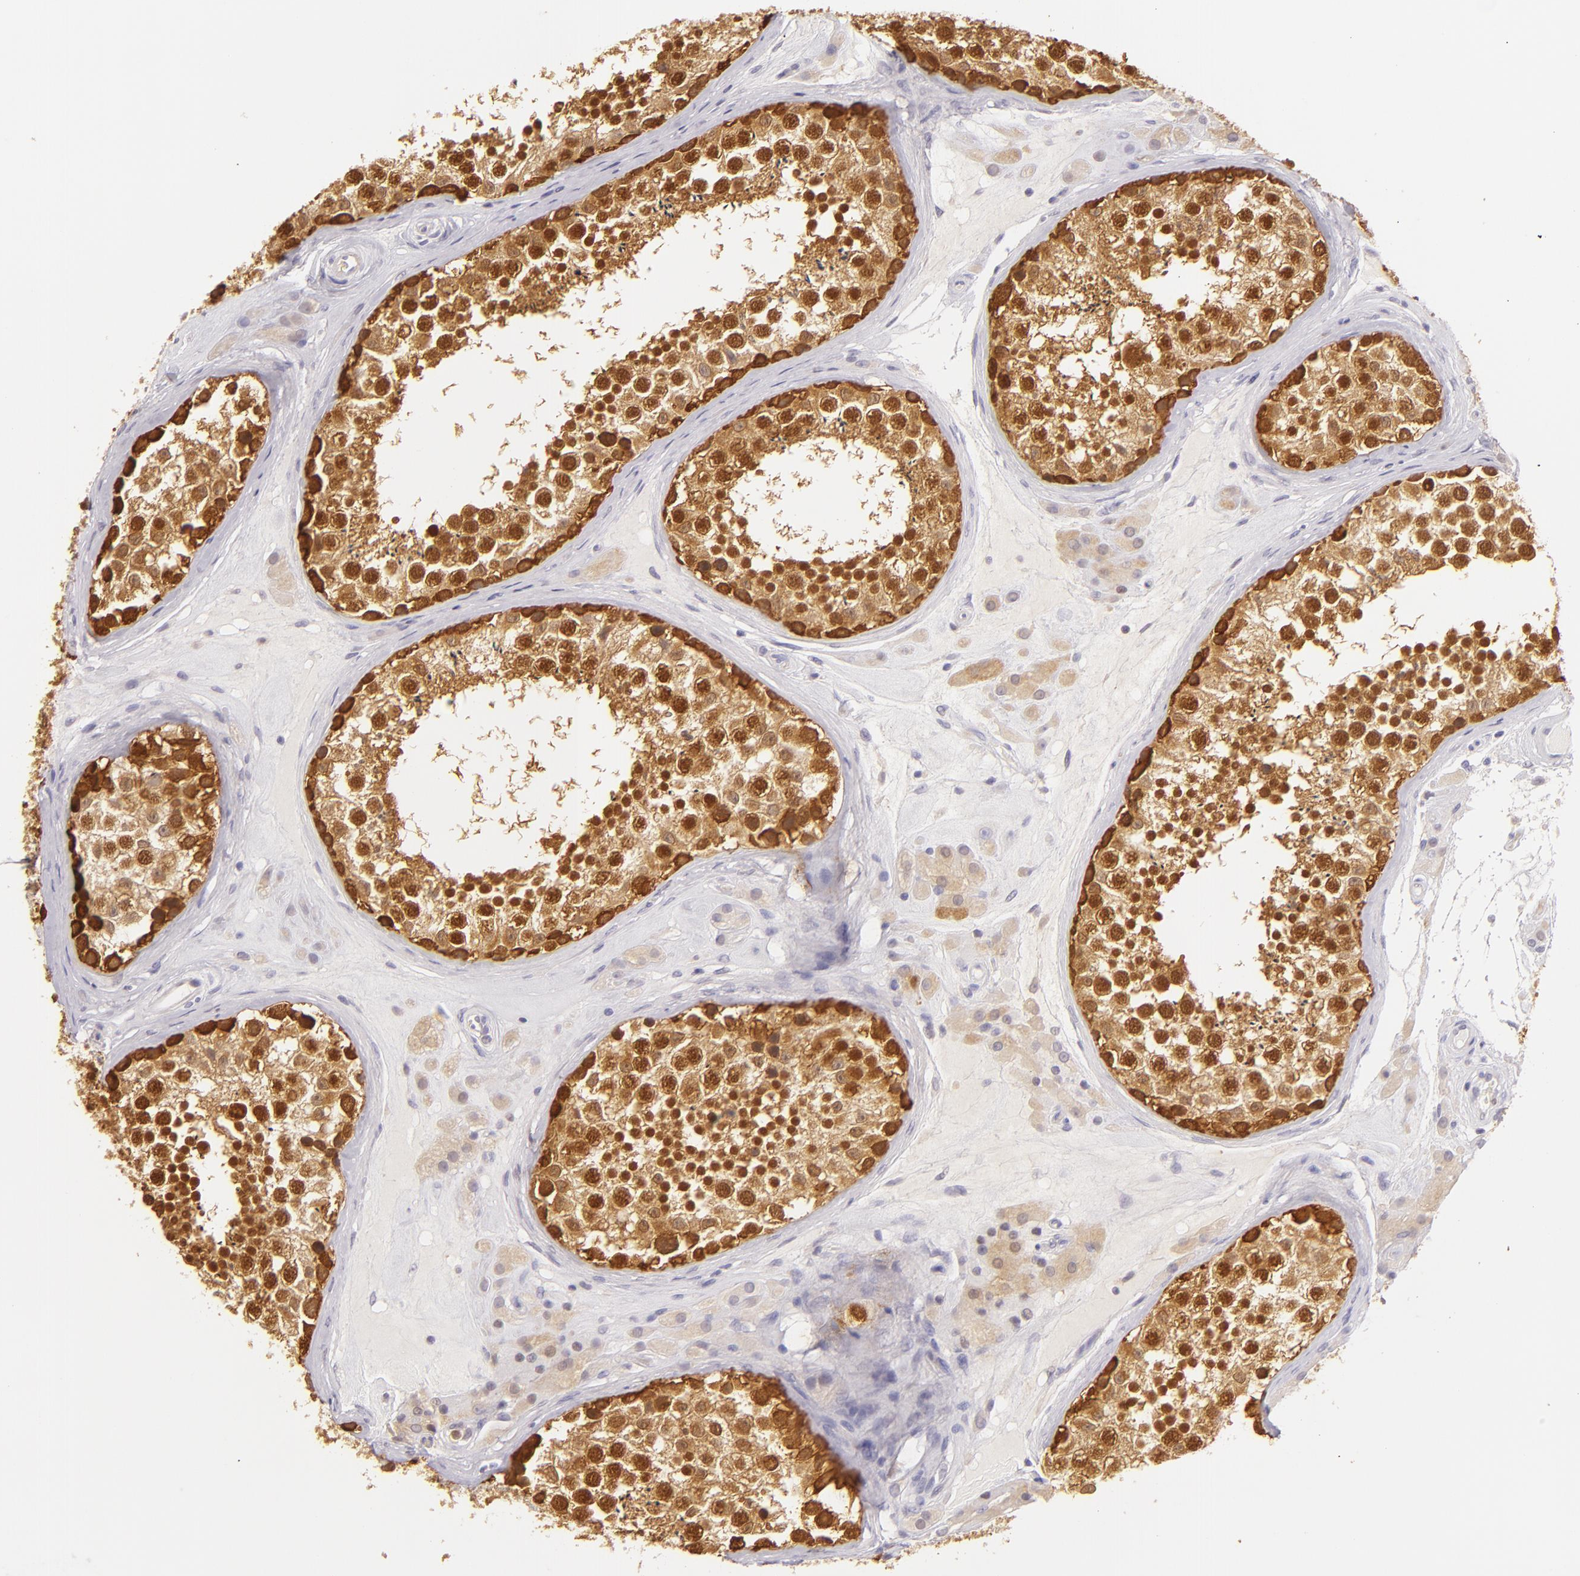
{"staining": {"intensity": "strong", "quantity": ">75%", "location": "cytoplasmic/membranous,nuclear"}, "tissue": "testis", "cell_type": "Cells in seminiferous ducts", "image_type": "normal", "snomed": [{"axis": "morphology", "description": "Normal tissue, NOS"}, {"axis": "topography", "description": "Testis"}], "caption": "Normal testis reveals strong cytoplasmic/membranous,nuclear positivity in about >75% of cells in seminiferous ducts.", "gene": "HSPH1", "patient": {"sex": "male", "age": 46}}